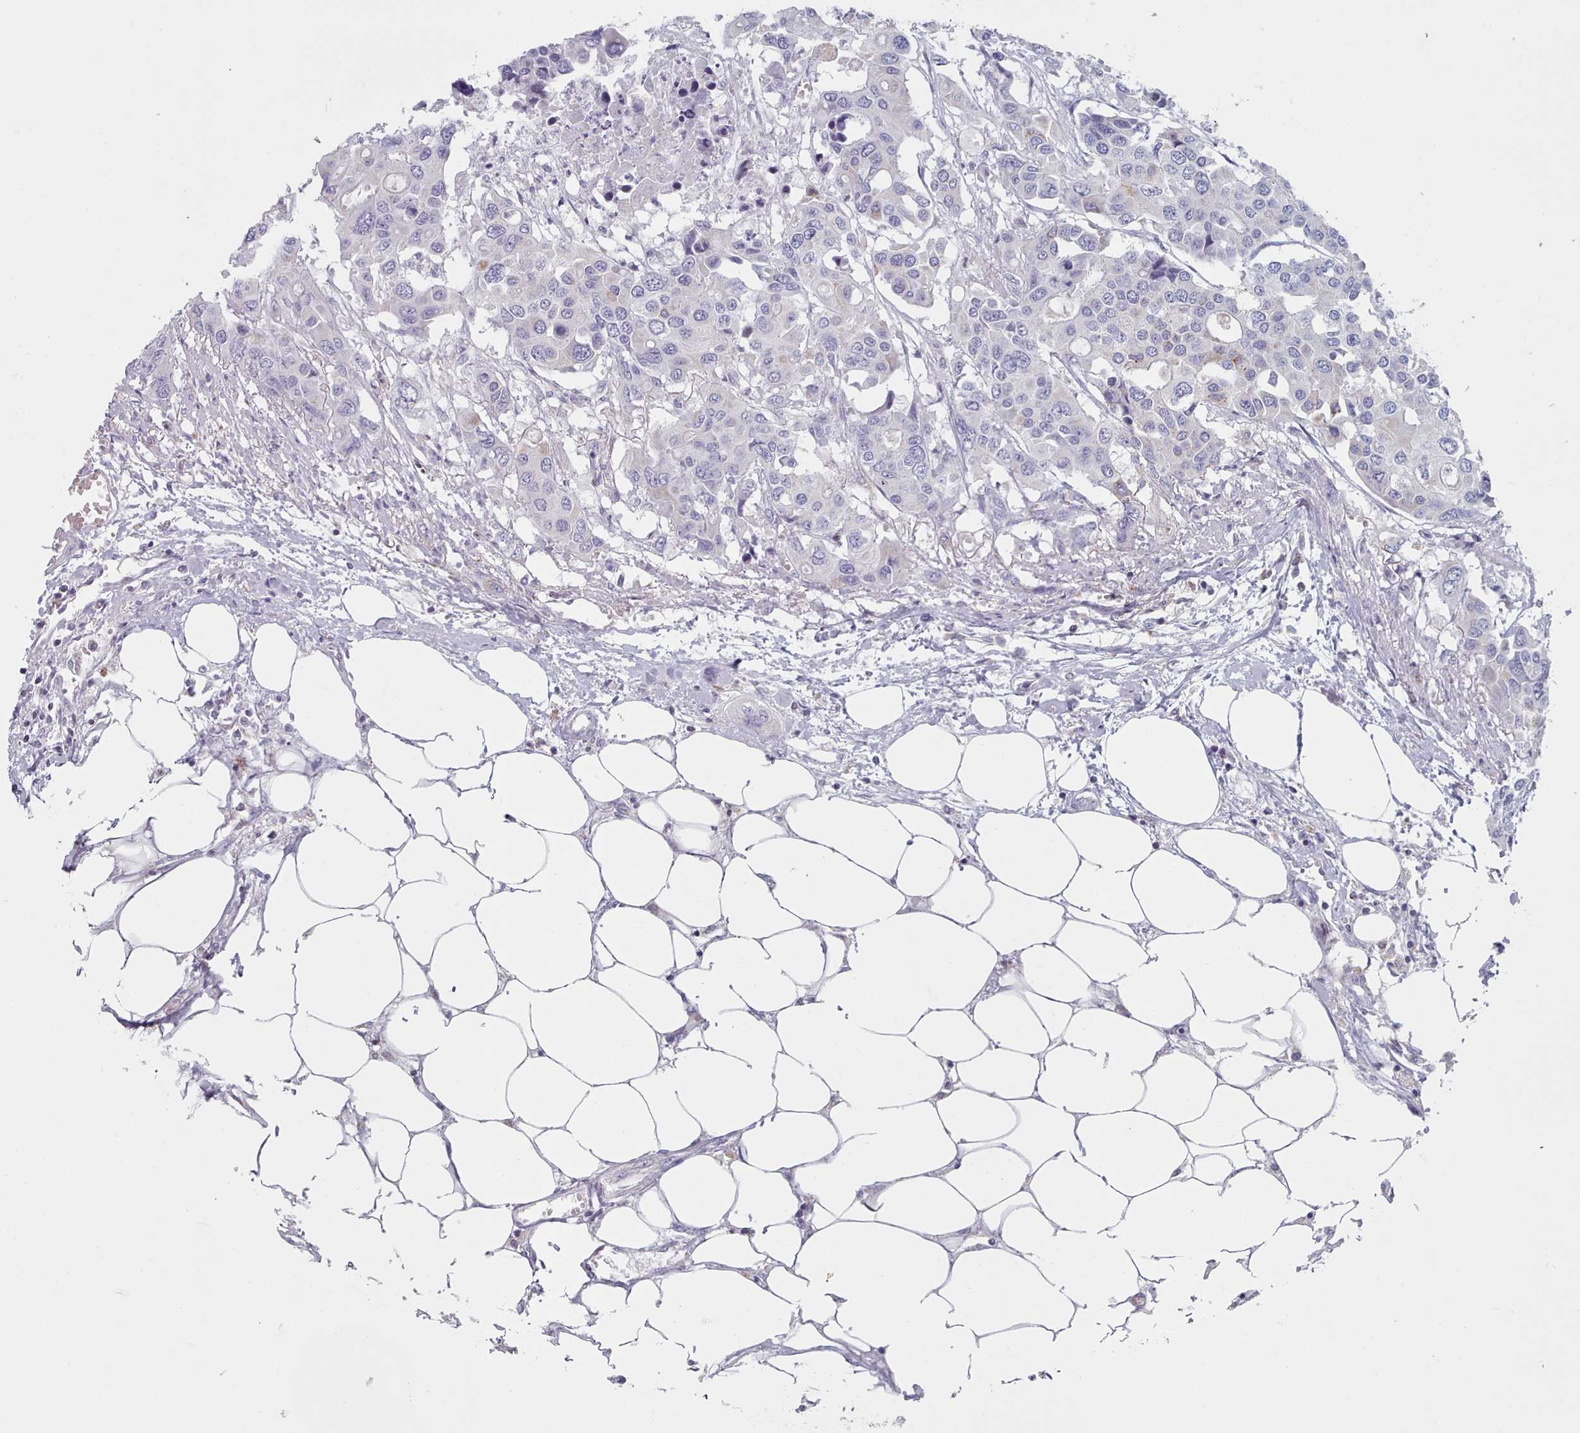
{"staining": {"intensity": "moderate", "quantity": "<25%", "location": "cytoplasmic/membranous"}, "tissue": "colorectal cancer", "cell_type": "Tumor cells", "image_type": "cancer", "snomed": [{"axis": "morphology", "description": "Adenocarcinoma, NOS"}, {"axis": "topography", "description": "Colon"}], "caption": "Protein staining demonstrates moderate cytoplasmic/membranous expression in about <25% of tumor cells in colorectal adenocarcinoma.", "gene": "FAM170B", "patient": {"sex": "male", "age": 77}}